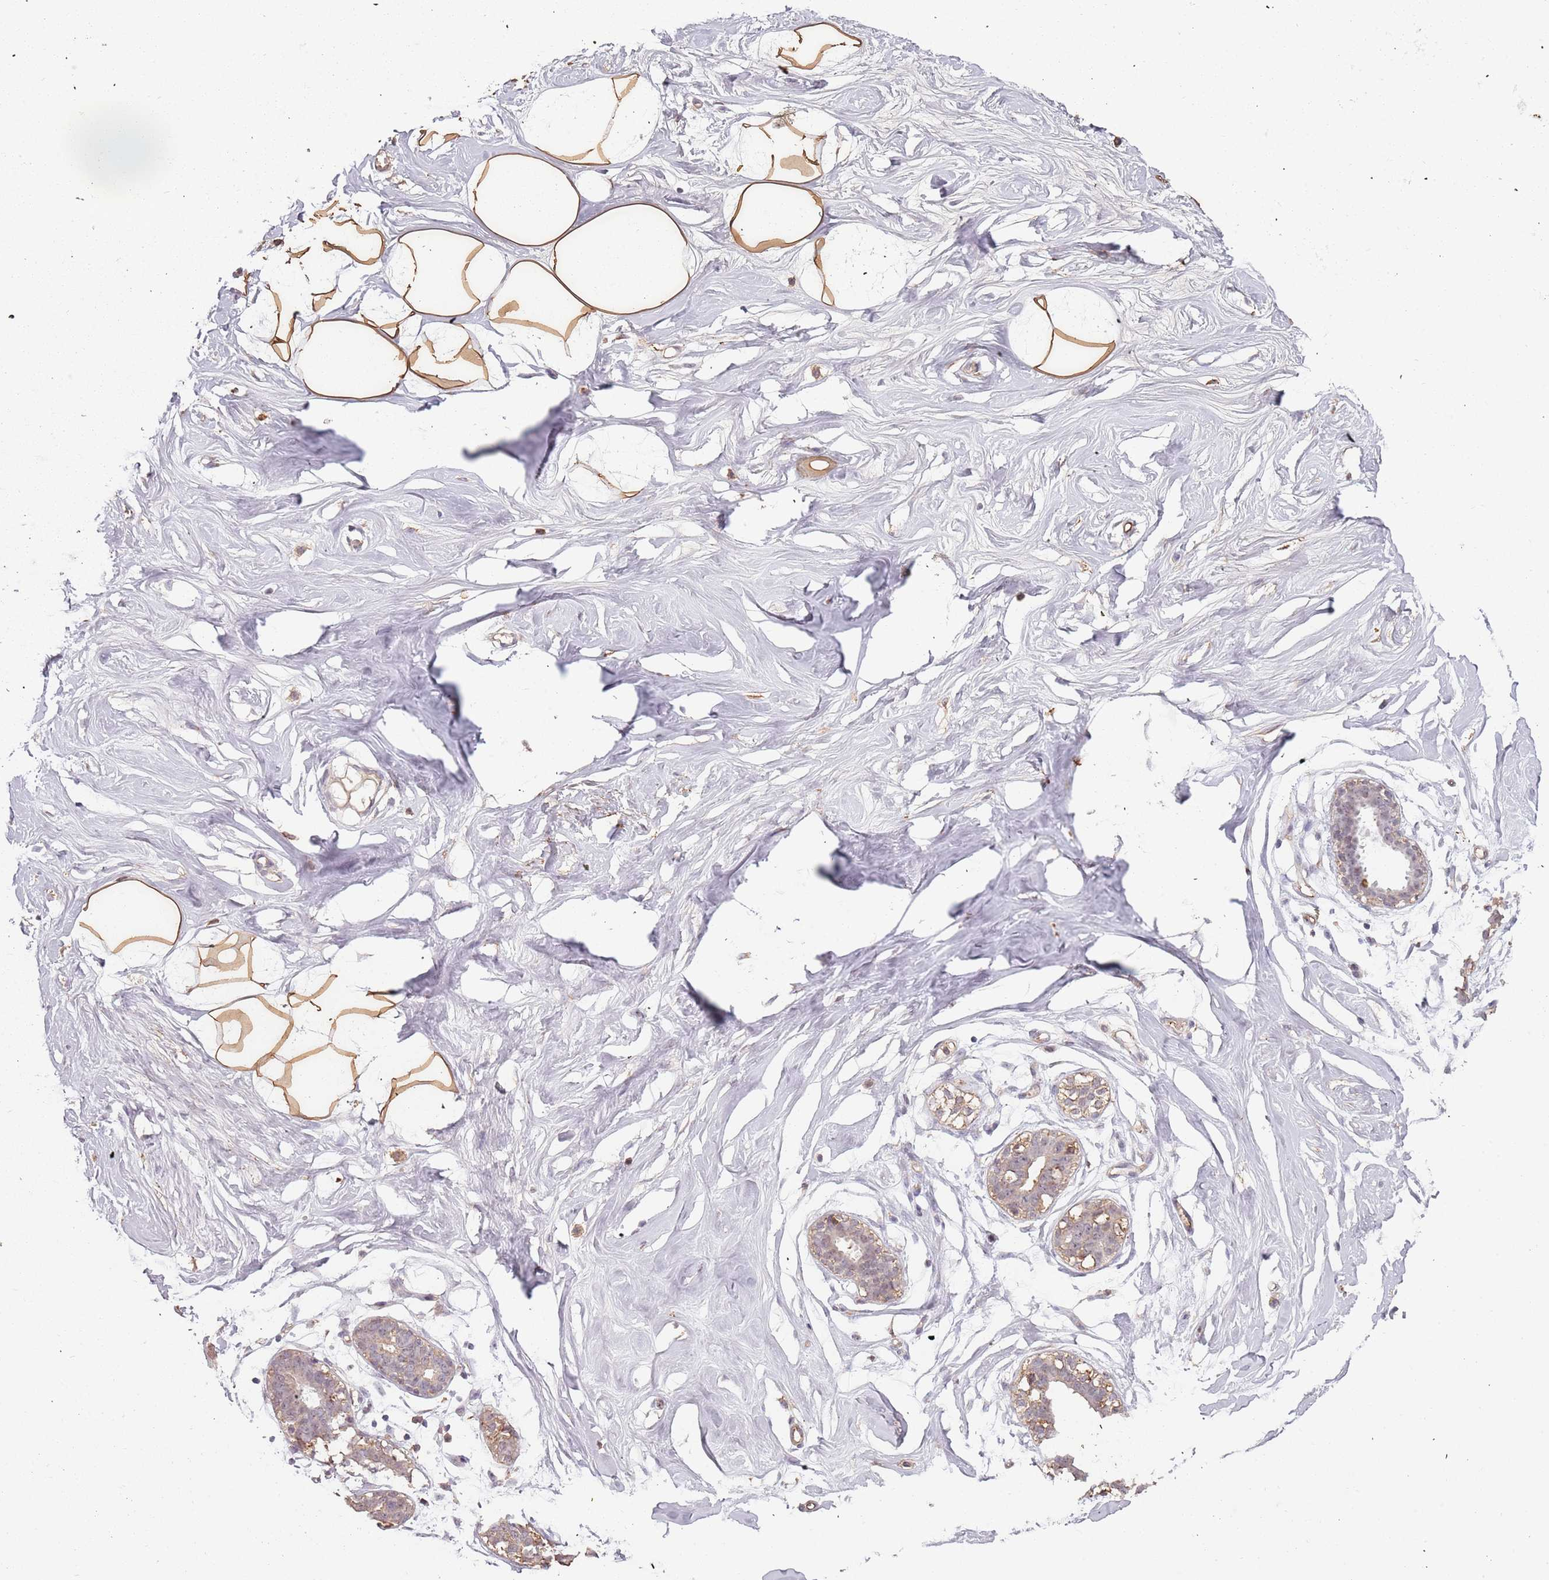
{"staining": {"intensity": "negative", "quantity": "none", "location": "none"}, "tissue": "breast", "cell_type": "Adipocytes", "image_type": "normal", "snomed": [{"axis": "morphology", "description": "Normal tissue, NOS"}, {"axis": "morphology", "description": "Adenoma, NOS"}, {"axis": "topography", "description": "Breast"}], "caption": "IHC image of unremarkable breast: breast stained with DAB demonstrates no significant protein positivity in adipocytes.", "gene": "ATOSB", "patient": {"sex": "female", "age": 23}}